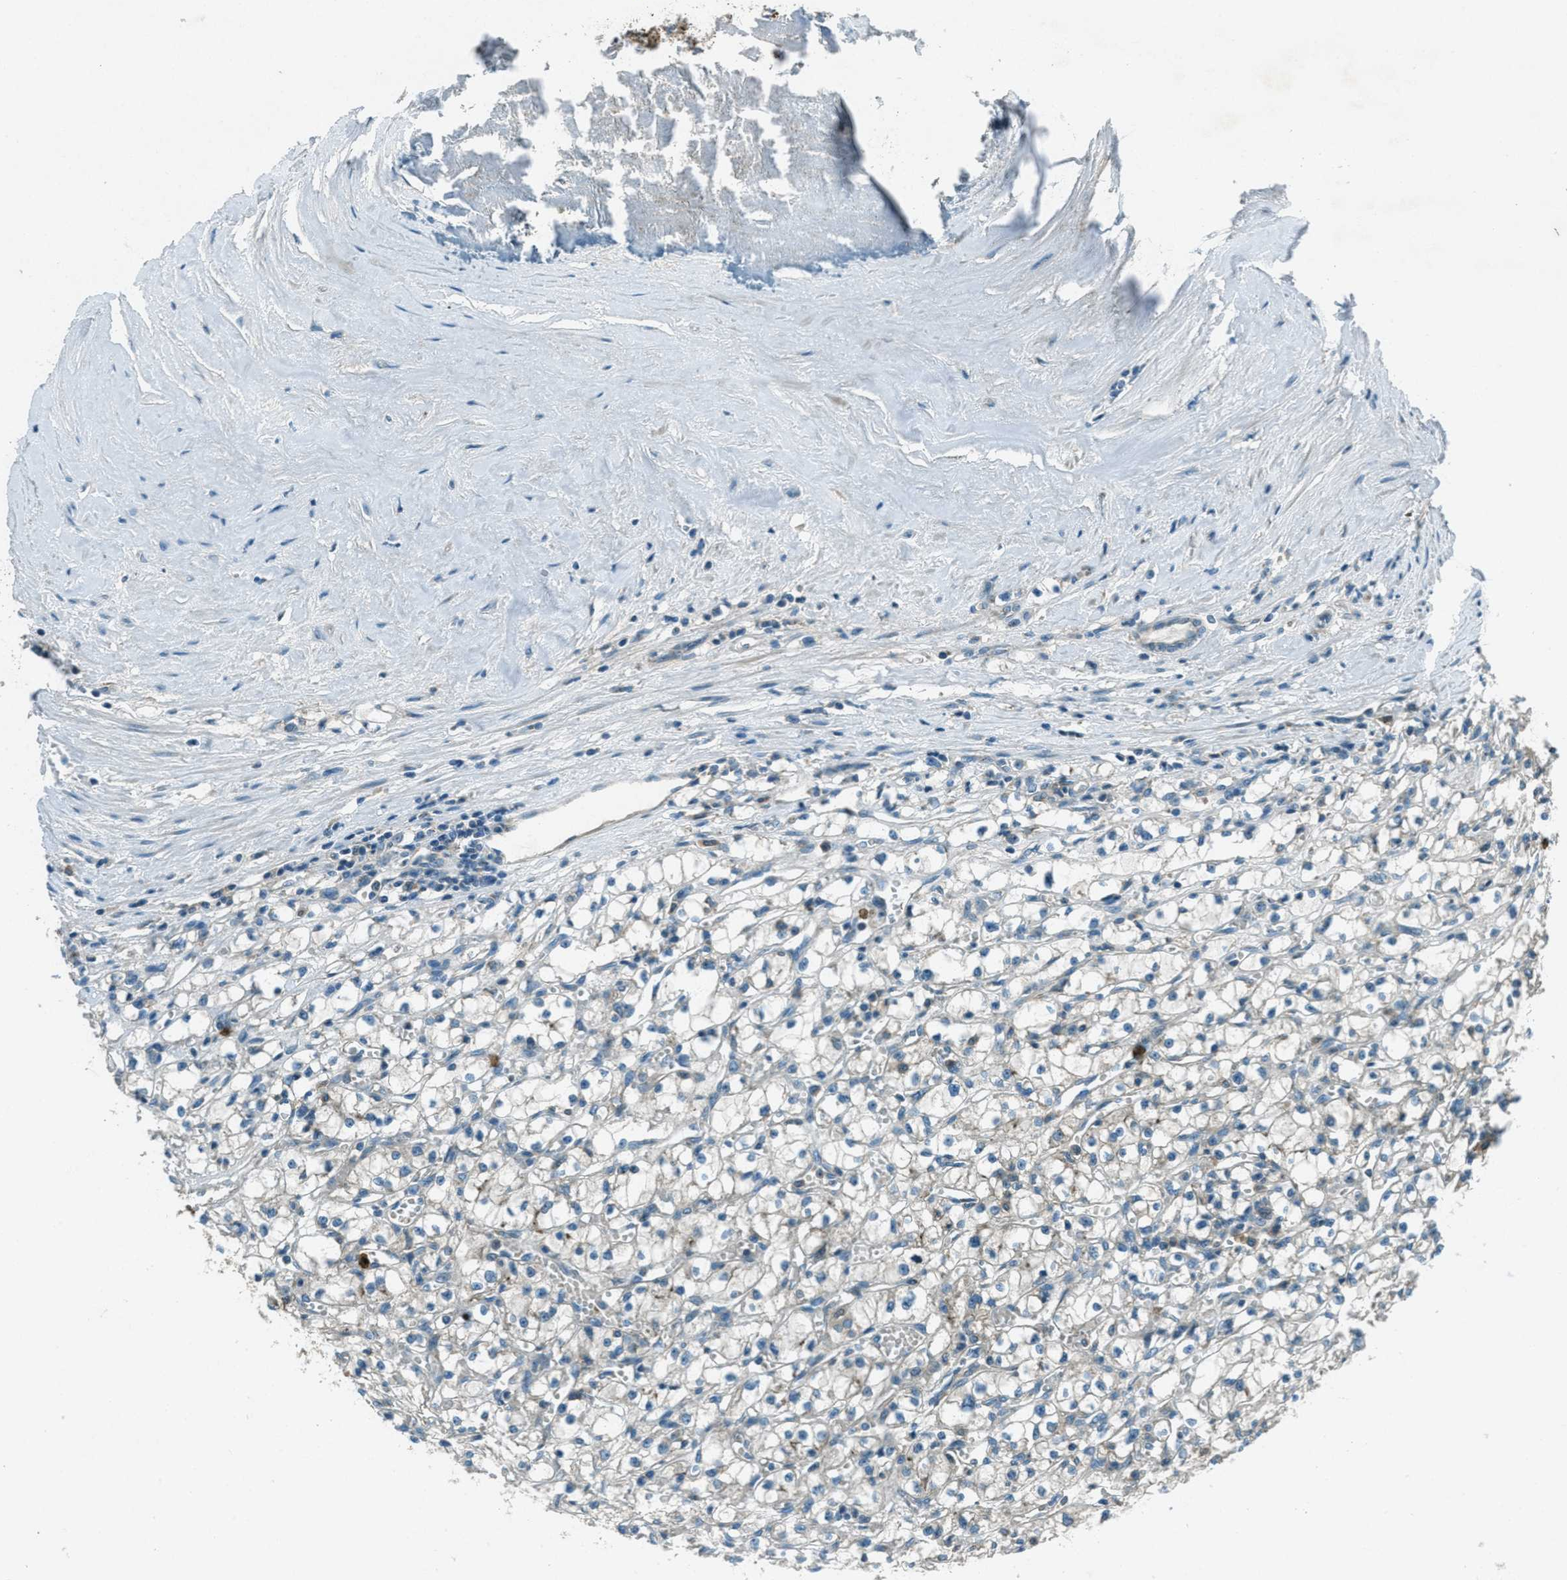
{"staining": {"intensity": "negative", "quantity": "none", "location": "none"}, "tissue": "renal cancer", "cell_type": "Tumor cells", "image_type": "cancer", "snomed": [{"axis": "morphology", "description": "Adenocarcinoma, NOS"}, {"axis": "topography", "description": "Kidney"}], "caption": "IHC of adenocarcinoma (renal) shows no staining in tumor cells. Brightfield microscopy of immunohistochemistry (IHC) stained with DAB (3,3'-diaminobenzidine) (brown) and hematoxylin (blue), captured at high magnification.", "gene": "FAR1", "patient": {"sex": "male", "age": 56}}